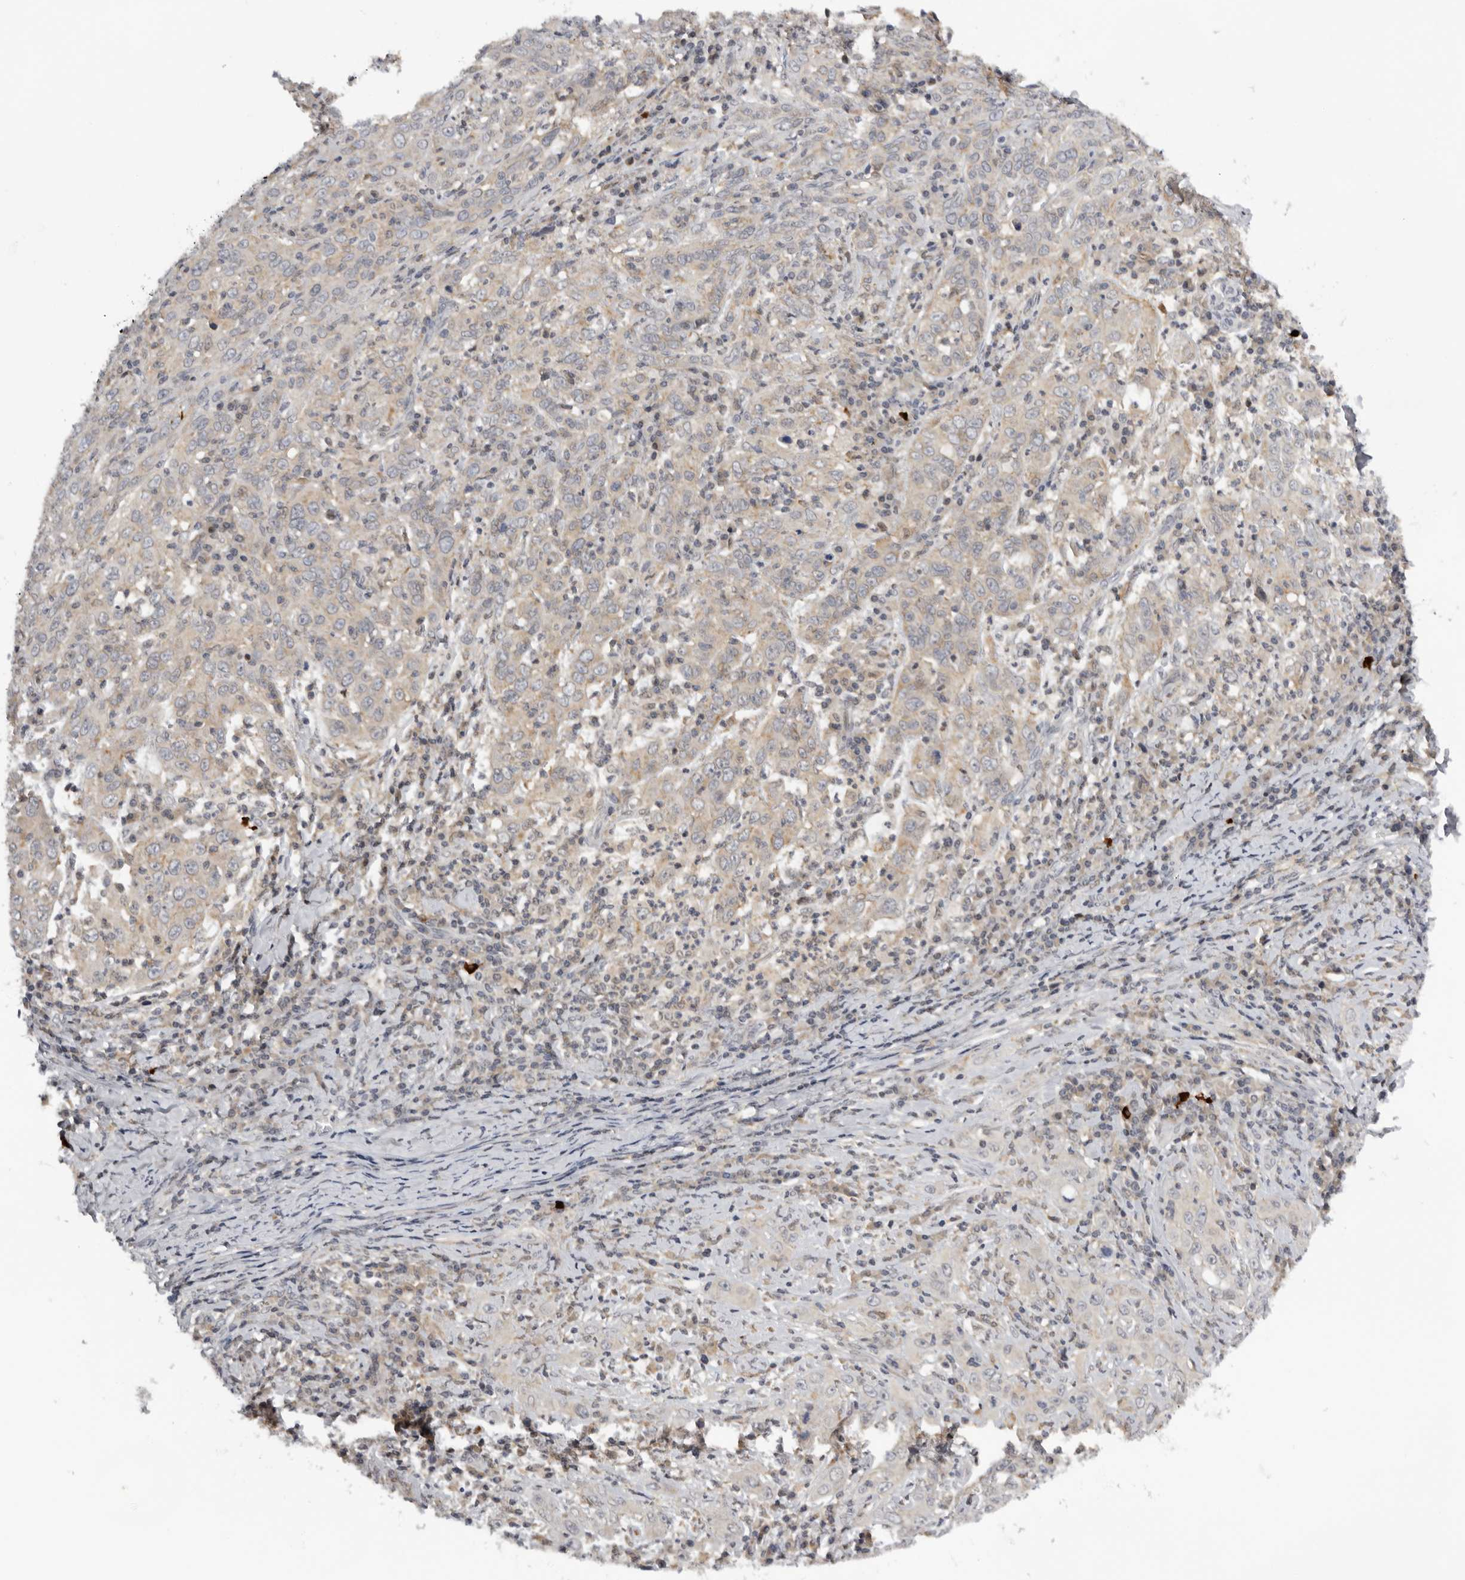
{"staining": {"intensity": "weak", "quantity": "<25%", "location": "cytoplasmic/membranous"}, "tissue": "cervical cancer", "cell_type": "Tumor cells", "image_type": "cancer", "snomed": [{"axis": "morphology", "description": "Squamous cell carcinoma, NOS"}, {"axis": "topography", "description": "Cervix"}], "caption": "Immunohistochemical staining of cervical cancer (squamous cell carcinoma) demonstrates no significant expression in tumor cells.", "gene": "KIF2B", "patient": {"sex": "female", "age": 46}}